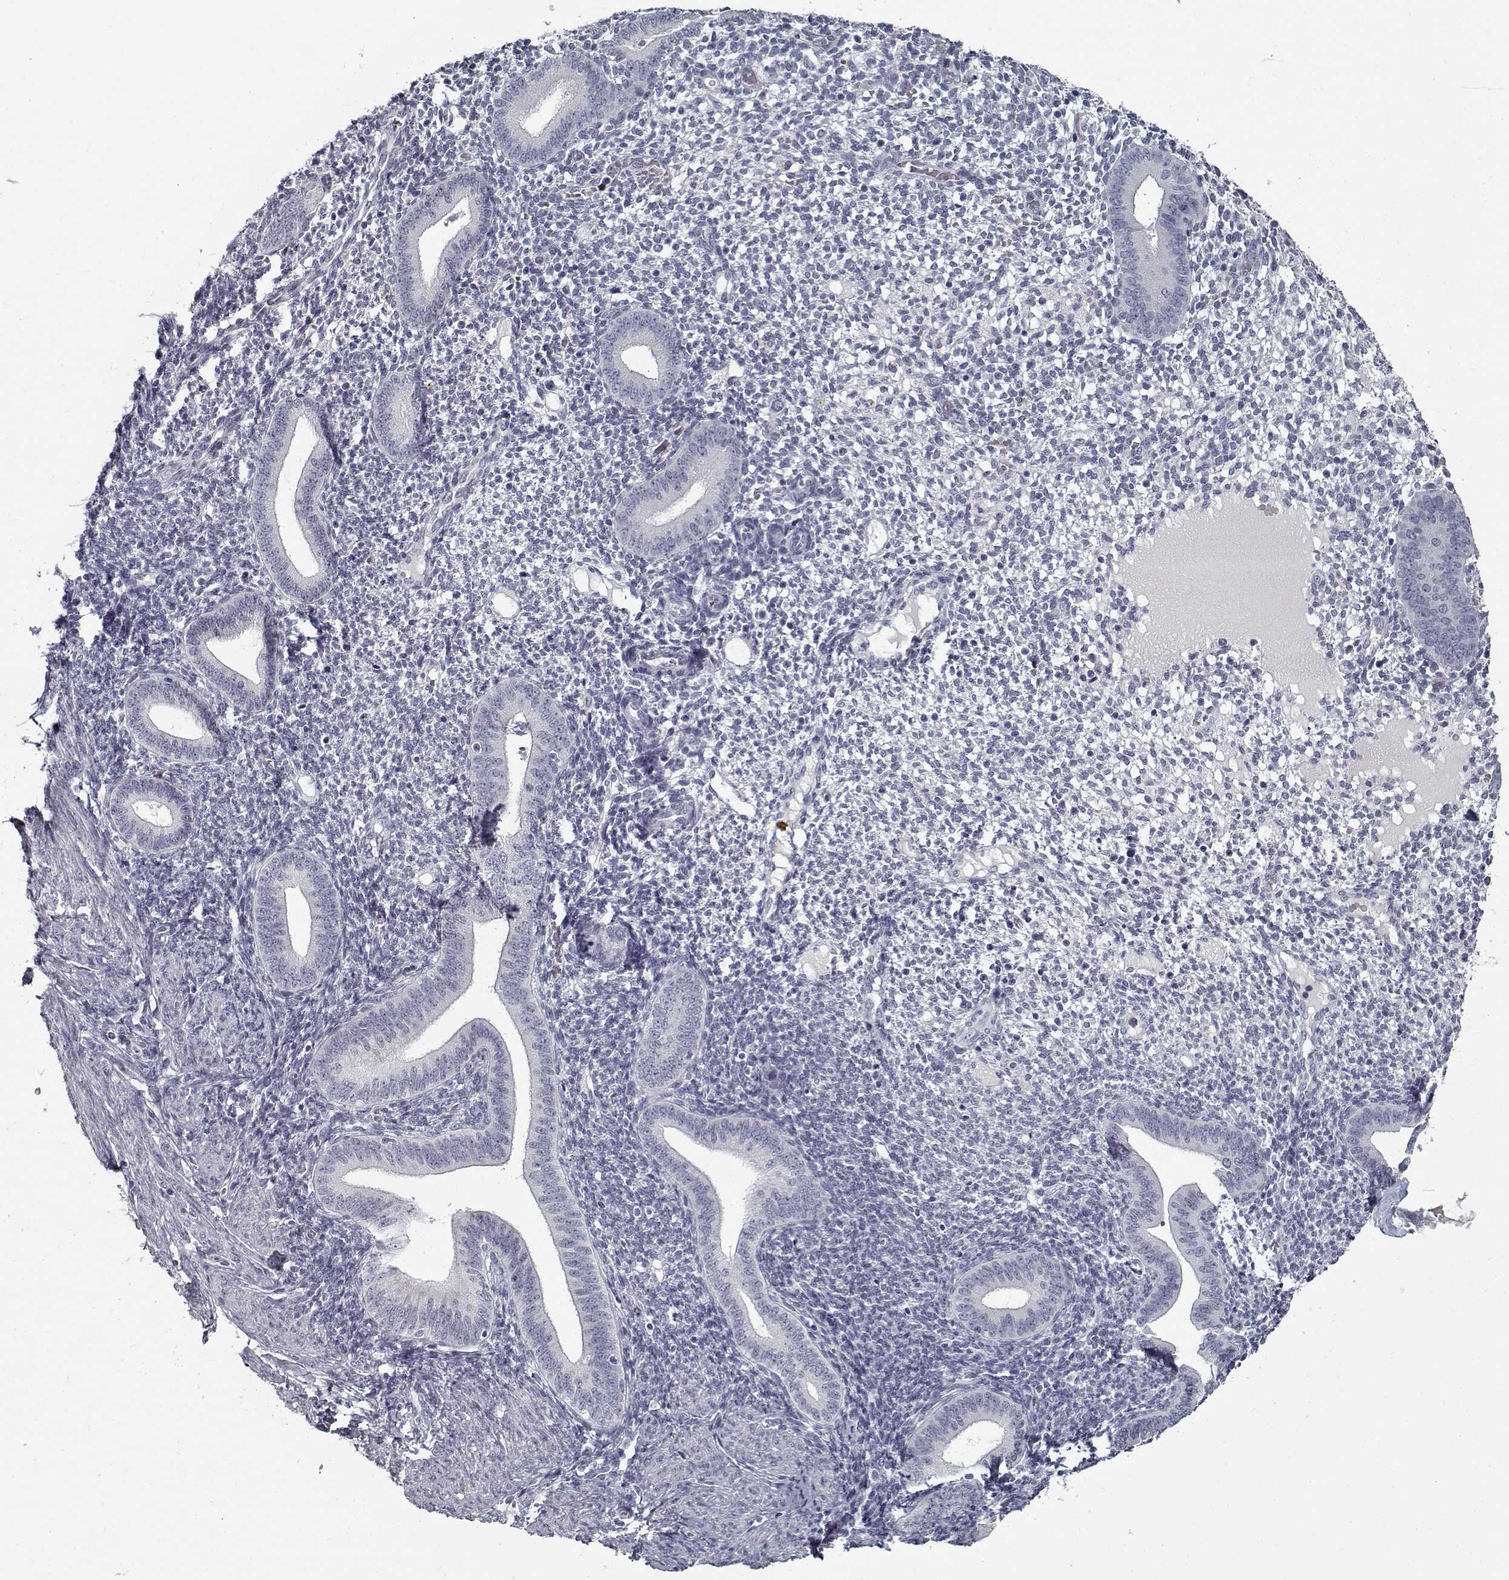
{"staining": {"intensity": "negative", "quantity": "none", "location": "none"}, "tissue": "endometrium", "cell_type": "Cells in endometrial stroma", "image_type": "normal", "snomed": [{"axis": "morphology", "description": "Normal tissue, NOS"}, {"axis": "topography", "description": "Endometrium"}], "caption": "The micrograph displays no significant expression in cells in endometrial stroma of endometrium.", "gene": "GAD2", "patient": {"sex": "female", "age": 40}}